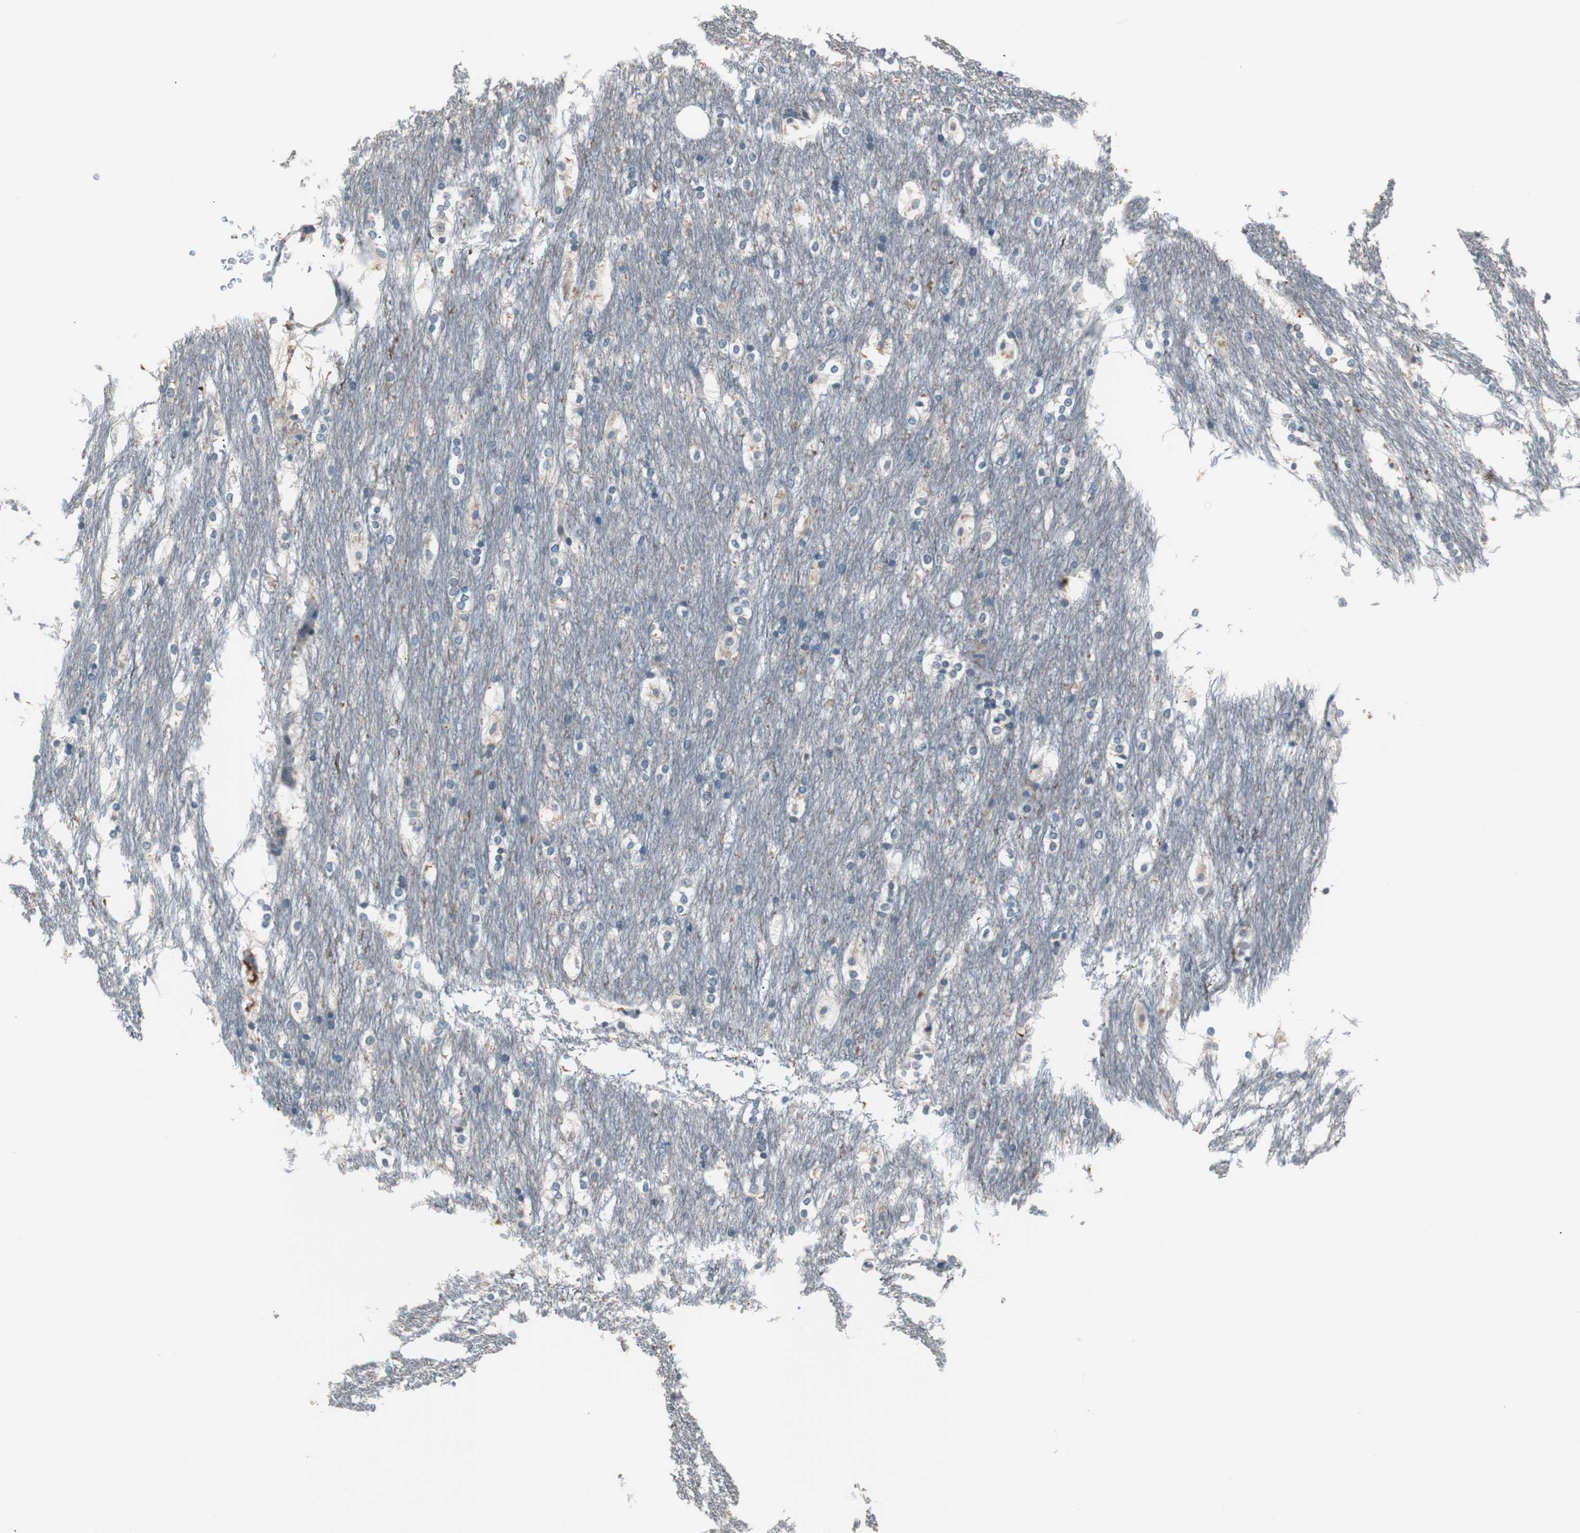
{"staining": {"intensity": "moderate", "quantity": "<25%", "location": "cytoplasmic/membranous"}, "tissue": "caudate", "cell_type": "Glial cells", "image_type": "normal", "snomed": [{"axis": "morphology", "description": "Normal tissue, NOS"}, {"axis": "topography", "description": "Lateral ventricle wall"}], "caption": "Protein staining displays moderate cytoplasmic/membranous expression in approximately <25% of glial cells in benign caudate. The protein of interest is stained brown, and the nuclei are stained in blue (DAB (3,3'-diaminobenzidine) IHC with brightfield microscopy, high magnification).", "gene": "PCYT1B", "patient": {"sex": "female", "age": 19}}